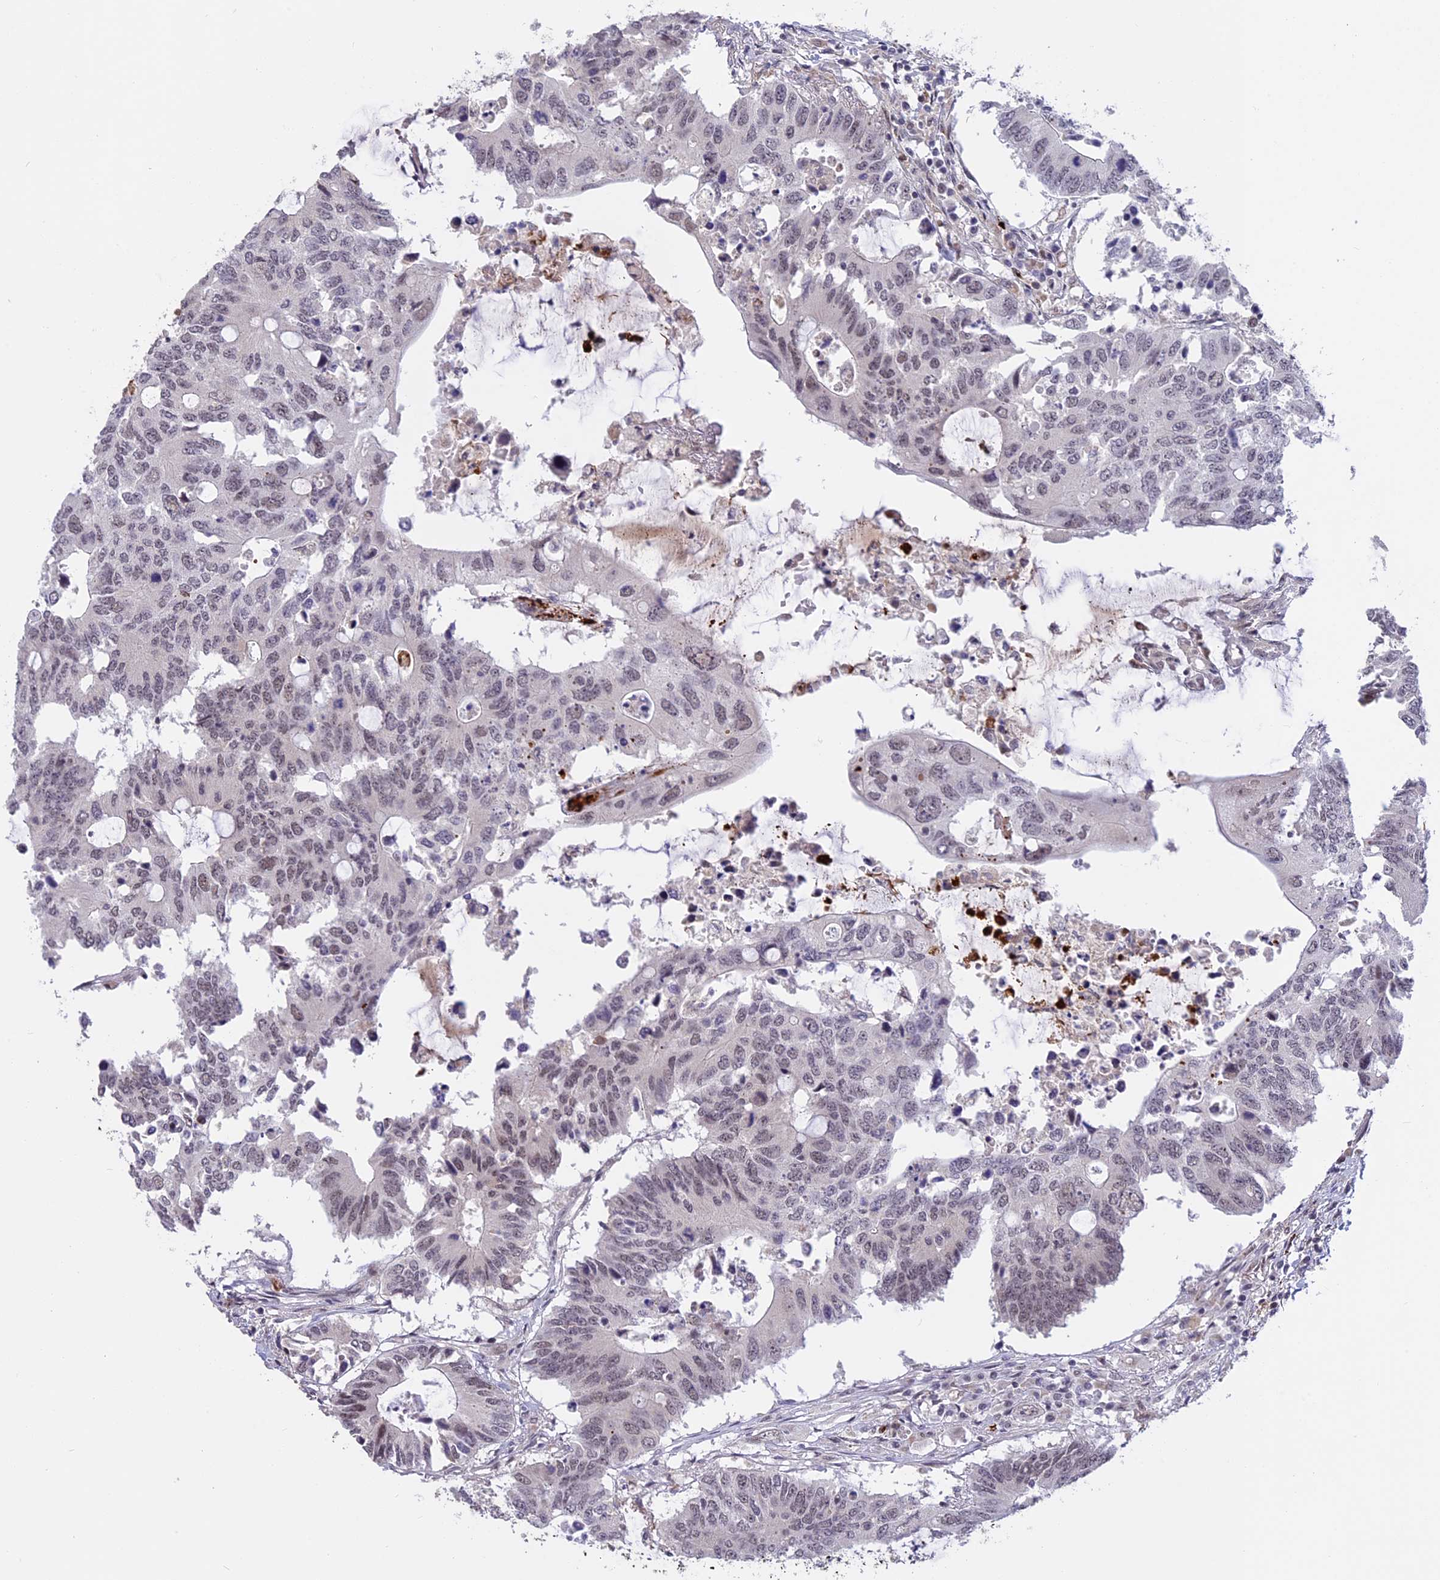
{"staining": {"intensity": "weak", "quantity": "<25%", "location": "nuclear"}, "tissue": "colorectal cancer", "cell_type": "Tumor cells", "image_type": "cancer", "snomed": [{"axis": "morphology", "description": "Adenocarcinoma, NOS"}, {"axis": "topography", "description": "Colon"}], "caption": "Immunohistochemical staining of colorectal cancer (adenocarcinoma) reveals no significant staining in tumor cells.", "gene": "POLR2C", "patient": {"sex": "male", "age": 71}}